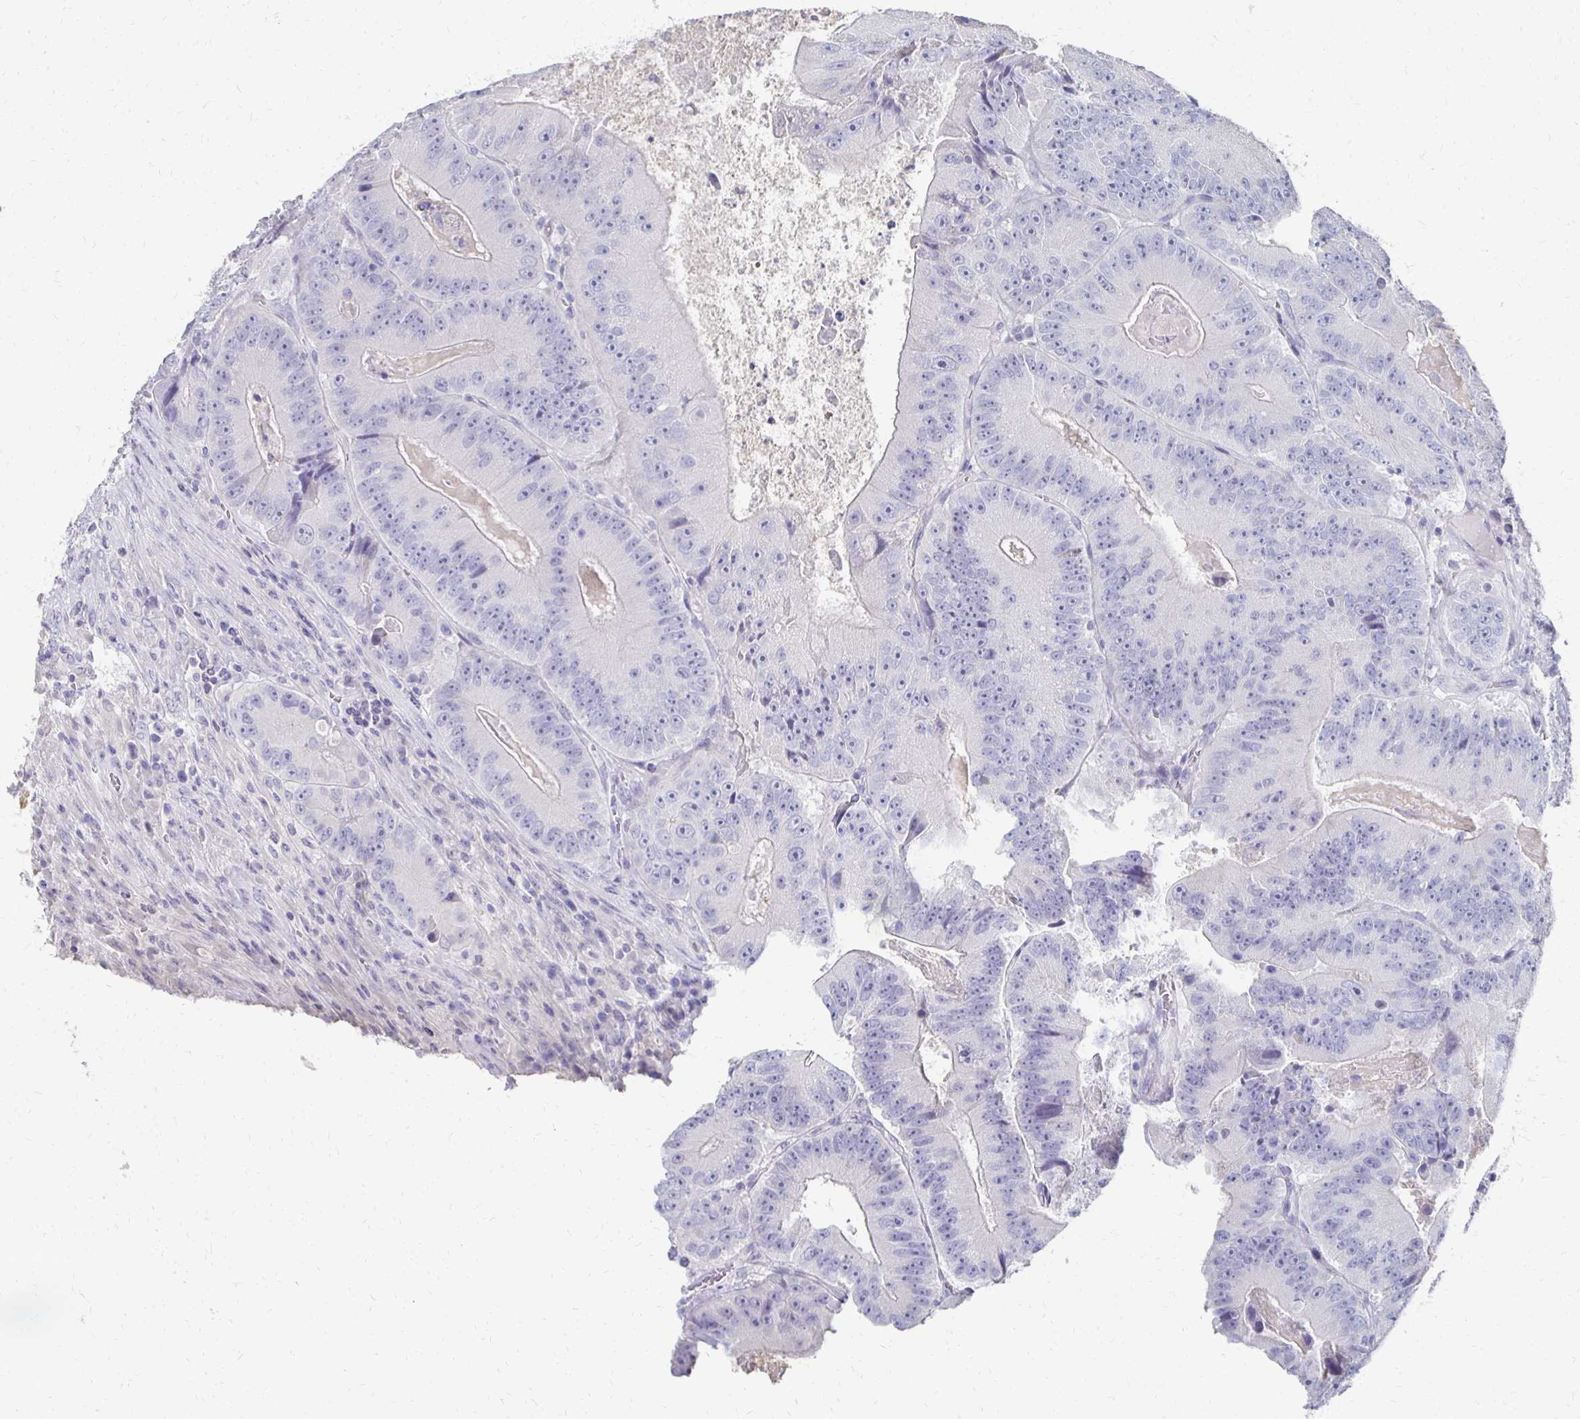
{"staining": {"intensity": "negative", "quantity": "none", "location": "none"}, "tissue": "colorectal cancer", "cell_type": "Tumor cells", "image_type": "cancer", "snomed": [{"axis": "morphology", "description": "Adenocarcinoma, NOS"}, {"axis": "topography", "description": "Colon"}], "caption": "This is an immunohistochemistry image of human colorectal adenocarcinoma. There is no positivity in tumor cells.", "gene": "SYCP3", "patient": {"sex": "female", "age": 86}}